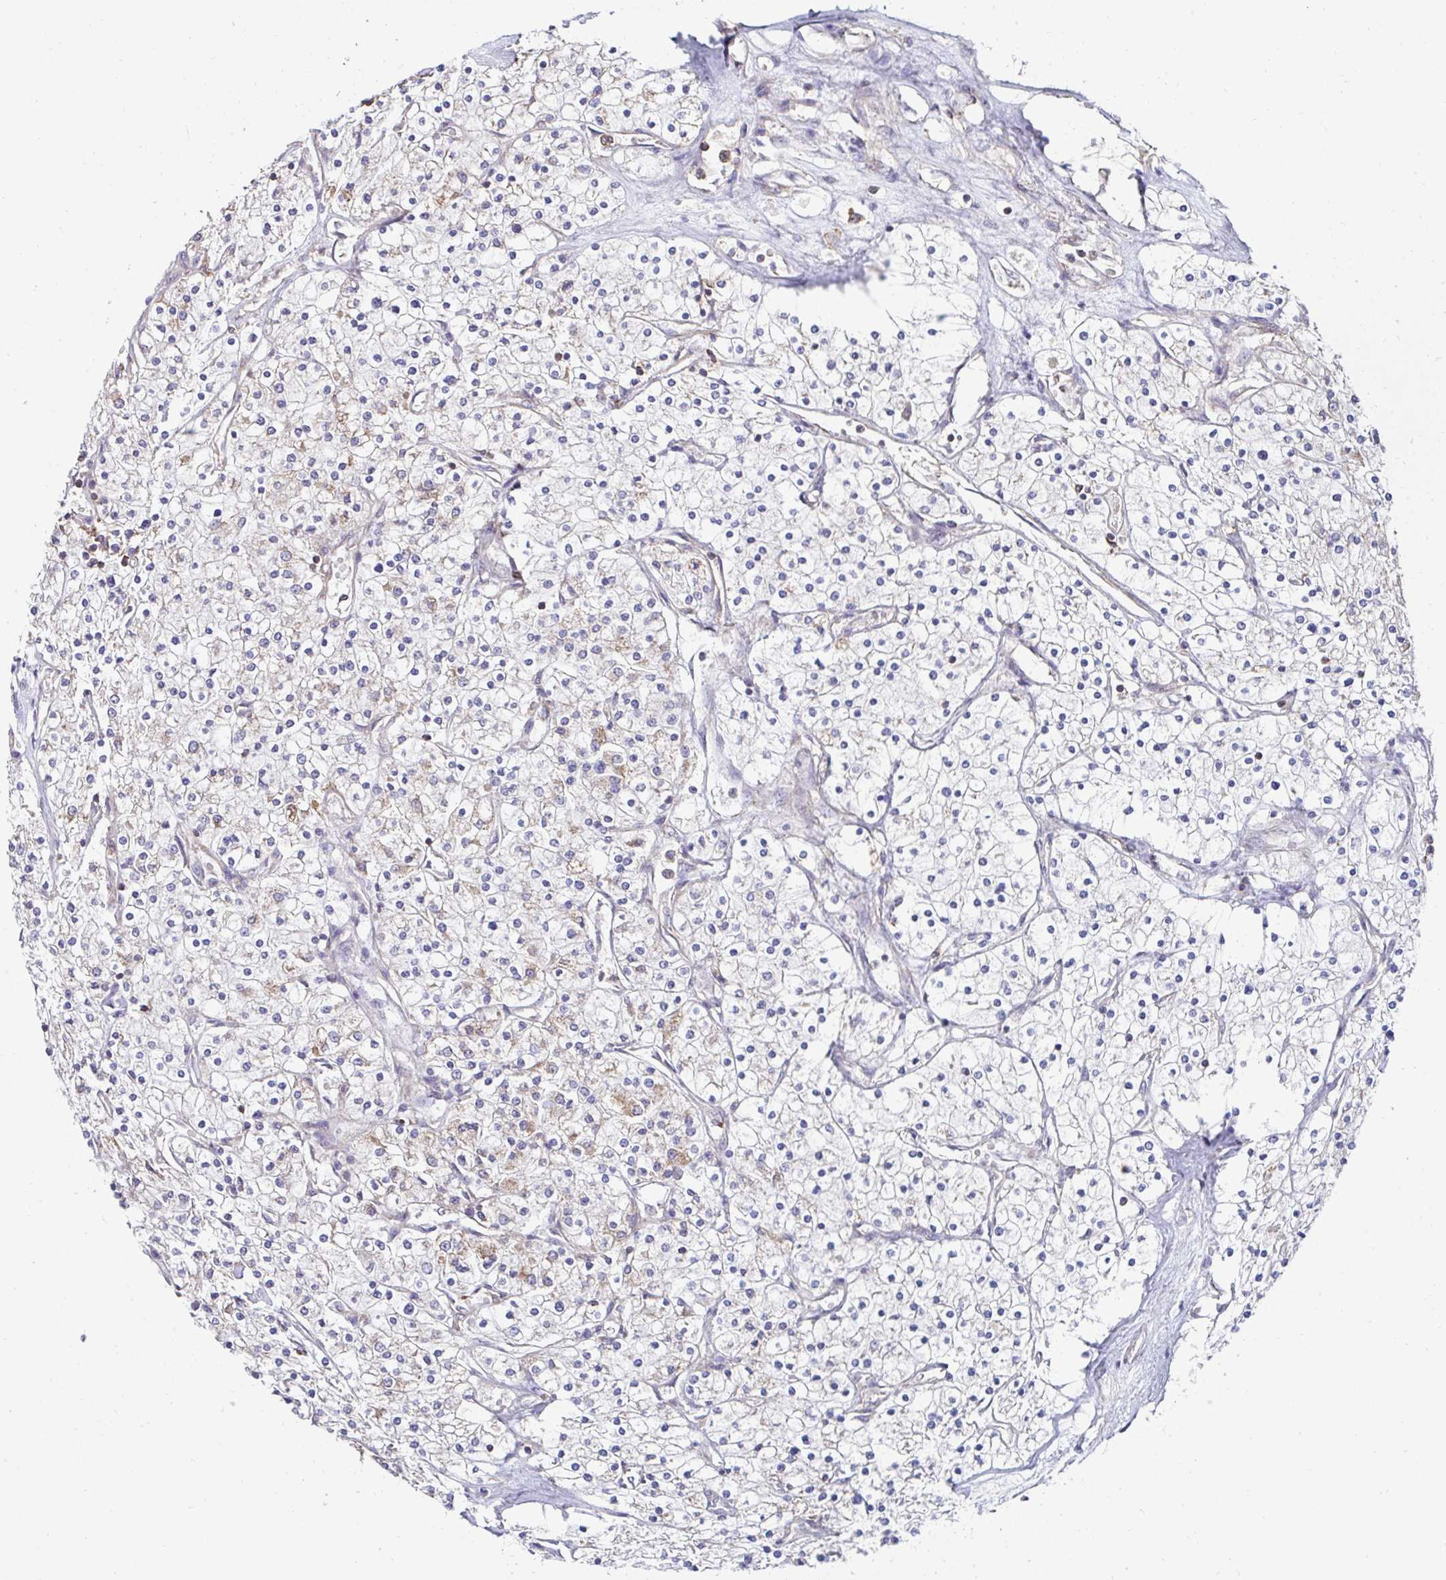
{"staining": {"intensity": "moderate", "quantity": "<25%", "location": "cytoplasmic/membranous"}, "tissue": "renal cancer", "cell_type": "Tumor cells", "image_type": "cancer", "snomed": [{"axis": "morphology", "description": "Adenocarcinoma, NOS"}, {"axis": "topography", "description": "Kidney"}], "caption": "Renal adenocarcinoma was stained to show a protein in brown. There is low levels of moderate cytoplasmic/membranous positivity in approximately <25% of tumor cells.", "gene": "DZANK1", "patient": {"sex": "male", "age": 80}}